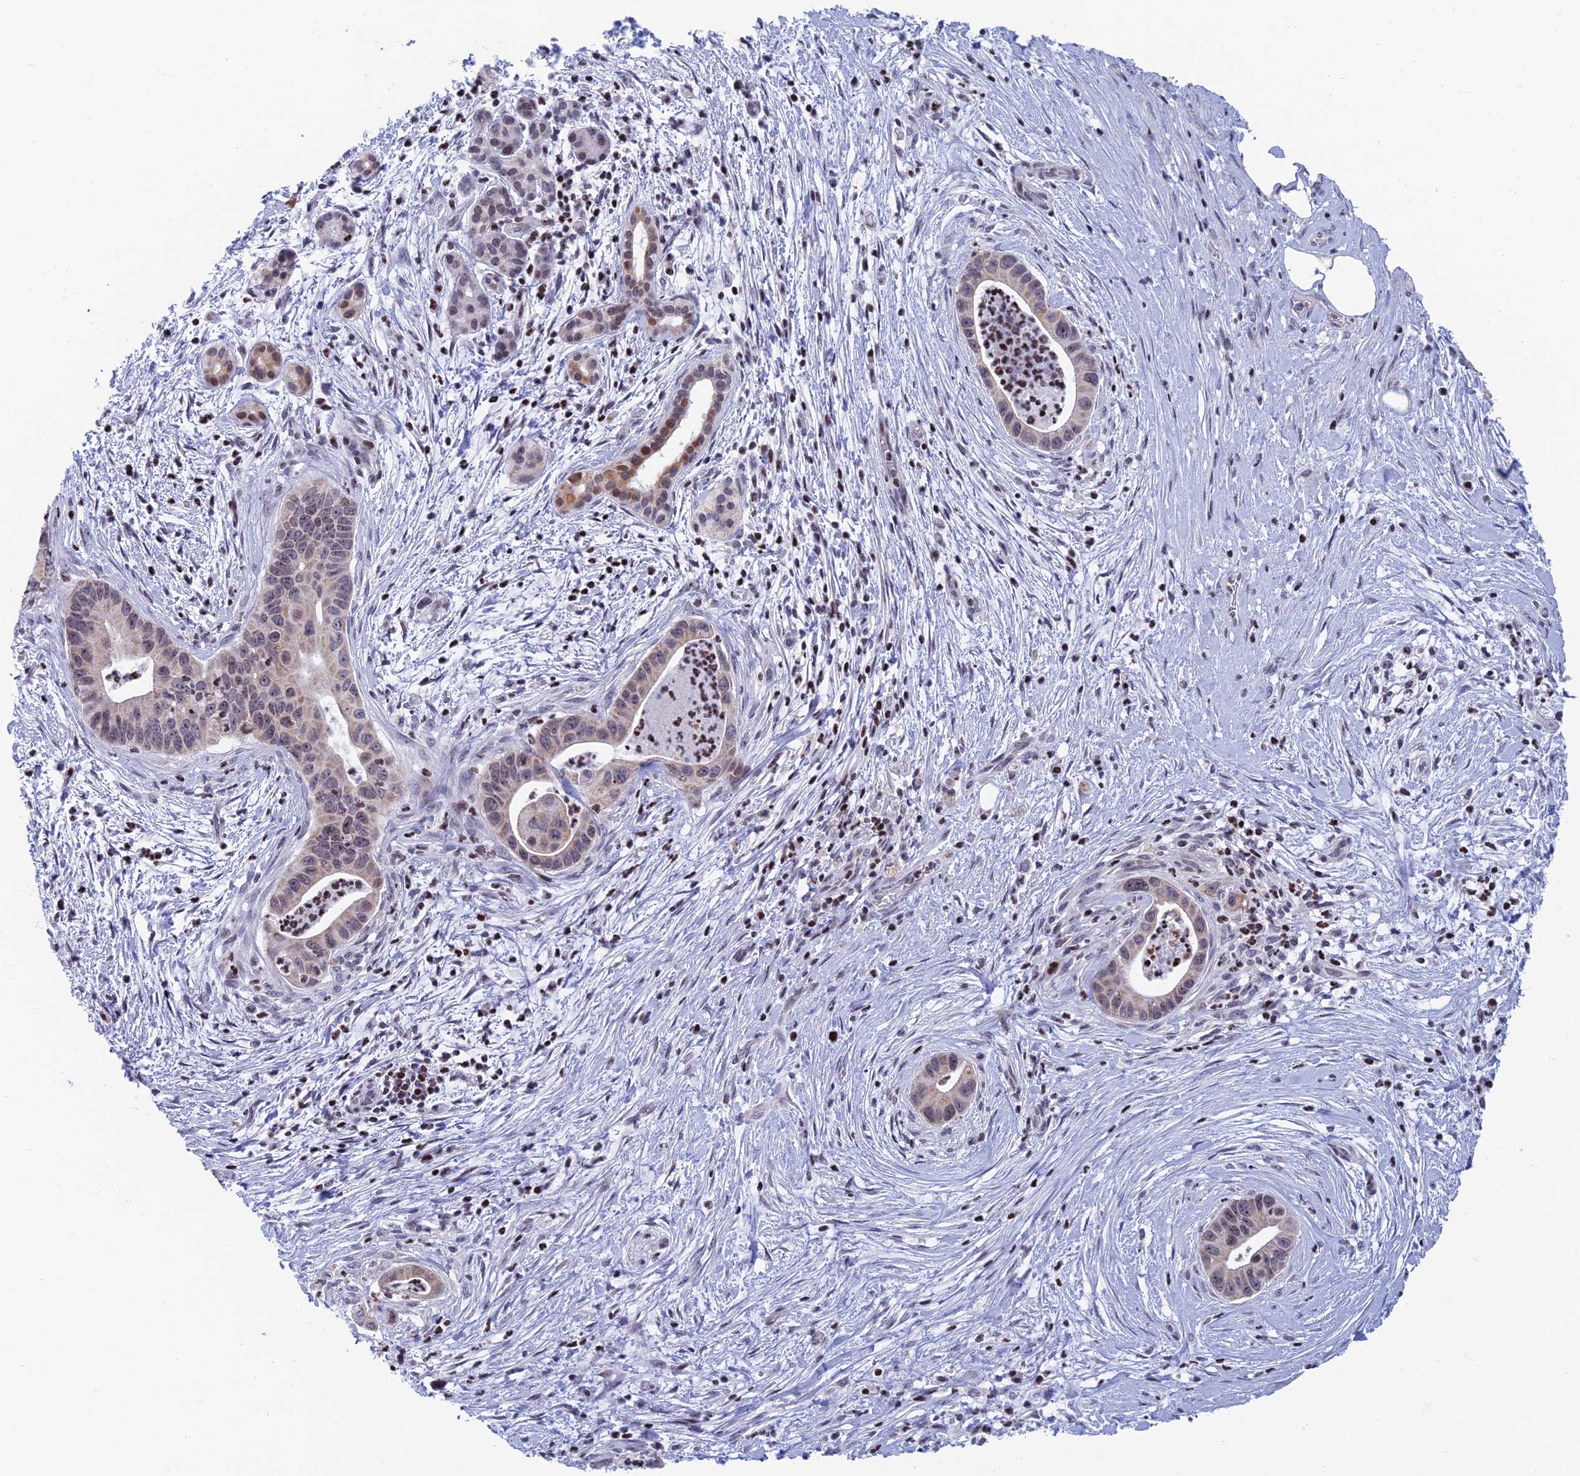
{"staining": {"intensity": "moderate", "quantity": "<25%", "location": "cytoplasmic/membranous,nuclear"}, "tissue": "pancreatic cancer", "cell_type": "Tumor cells", "image_type": "cancer", "snomed": [{"axis": "morphology", "description": "Adenocarcinoma, NOS"}, {"axis": "topography", "description": "Pancreas"}], "caption": "Immunohistochemical staining of human pancreatic cancer reveals moderate cytoplasmic/membranous and nuclear protein staining in about <25% of tumor cells. The protein is stained brown, and the nuclei are stained in blue (DAB (3,3'-diaminobenzidine) IHC with brightfield microscopy, high magnification).", "gene": "AFF3", "patient": {"sex": "male", "age": 73}}